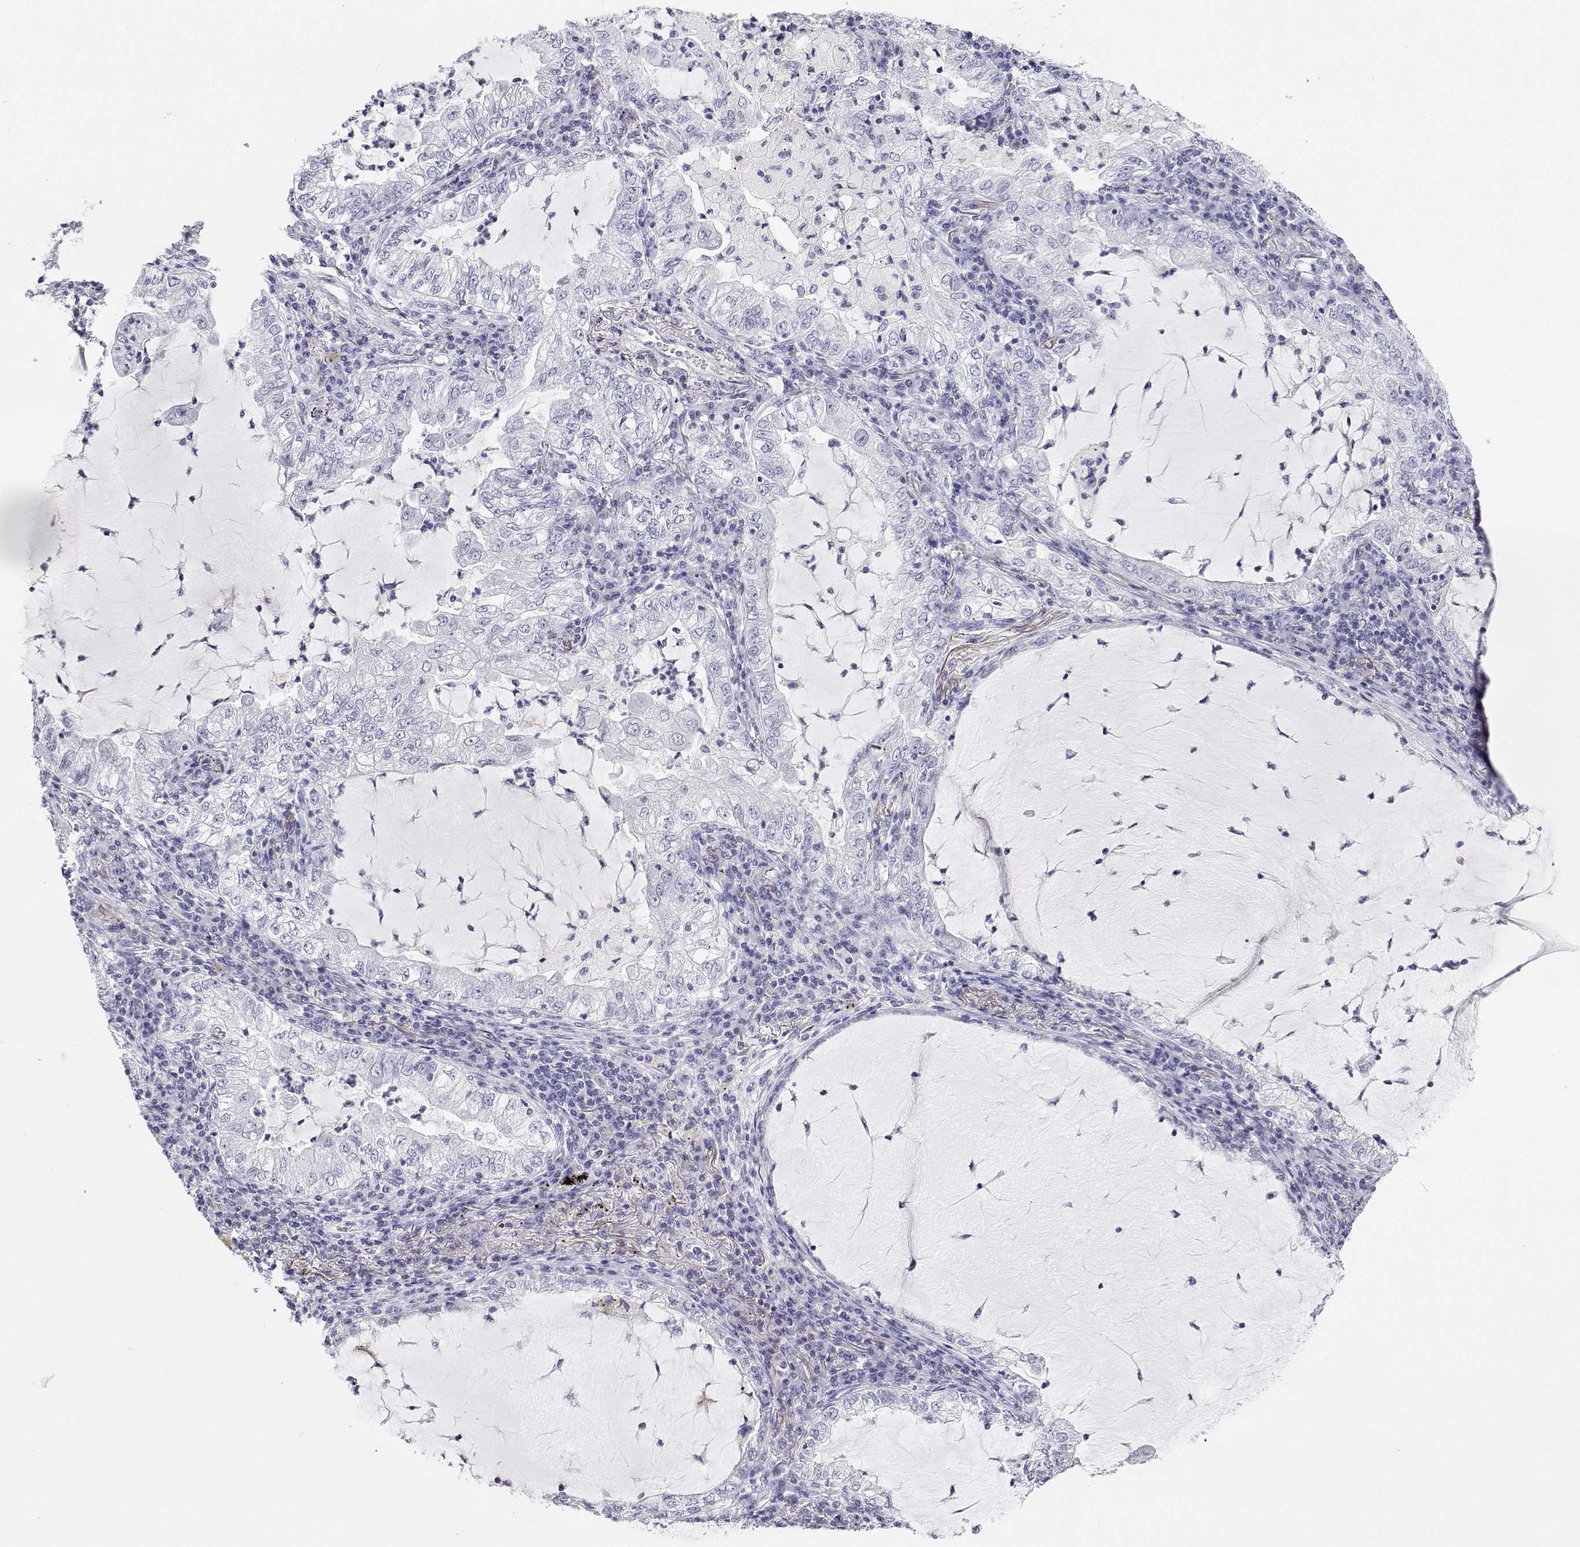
{"staining": {"intensity": "negative", "quantity": "none", "location": "none"}, "tissue": "lung cancer", "cell_type": "Tumor cells", "image_type": "cancer", "snomed": [{"axis": "morphology", "description": "Adenocarcinoma, NOS"}, {"axis": "topography", "description": "Lung"}], "caption": "Tumor cells show no significant positivity in lung adenocarcinoma. (DAB immunohistochemistry (IHC), high magnification).", "gene": "BHMT", "patient": {"sex": "female", "age": 73}}